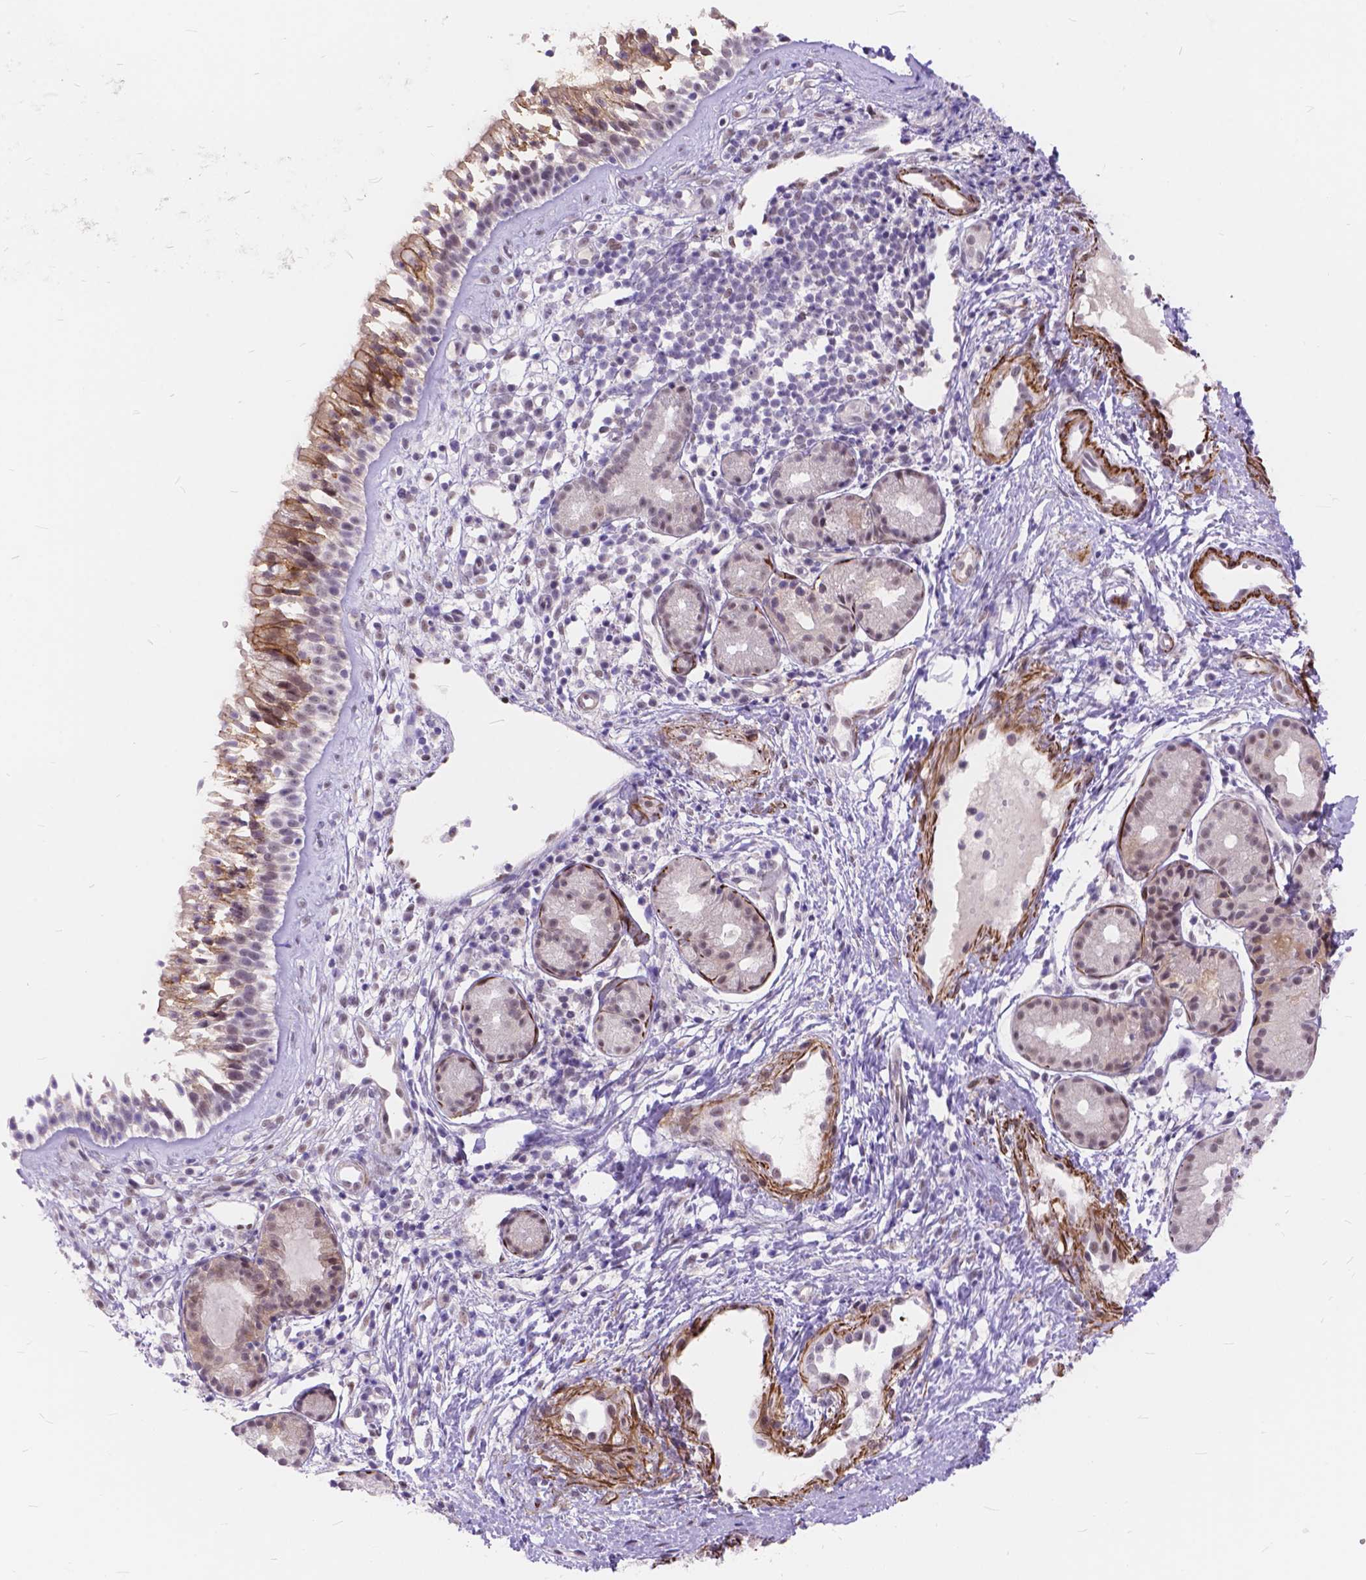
{"staining": {"intensity": "moderate", "quantity": "<25%", "location": "cytoplasmic/membranous"}, "tissue": "nasopharynx", "cell_type": "Respiratory epithelial cells", "image_type": "normal", "snomed": [{"axis": "morphology", "description": "Normal tissue, NOS"}, {"axis": "topography", "description": "Nasopharynx"}], "caption": "DAB immunohistochemical staining of normal human nasopharynx displays moderate cytoplasmic/membranous protein staining in approximately <25% of respiratory epithelial cells.", "gene": "MAN2C1", "patient": {"sex": "male", "age": 58}}